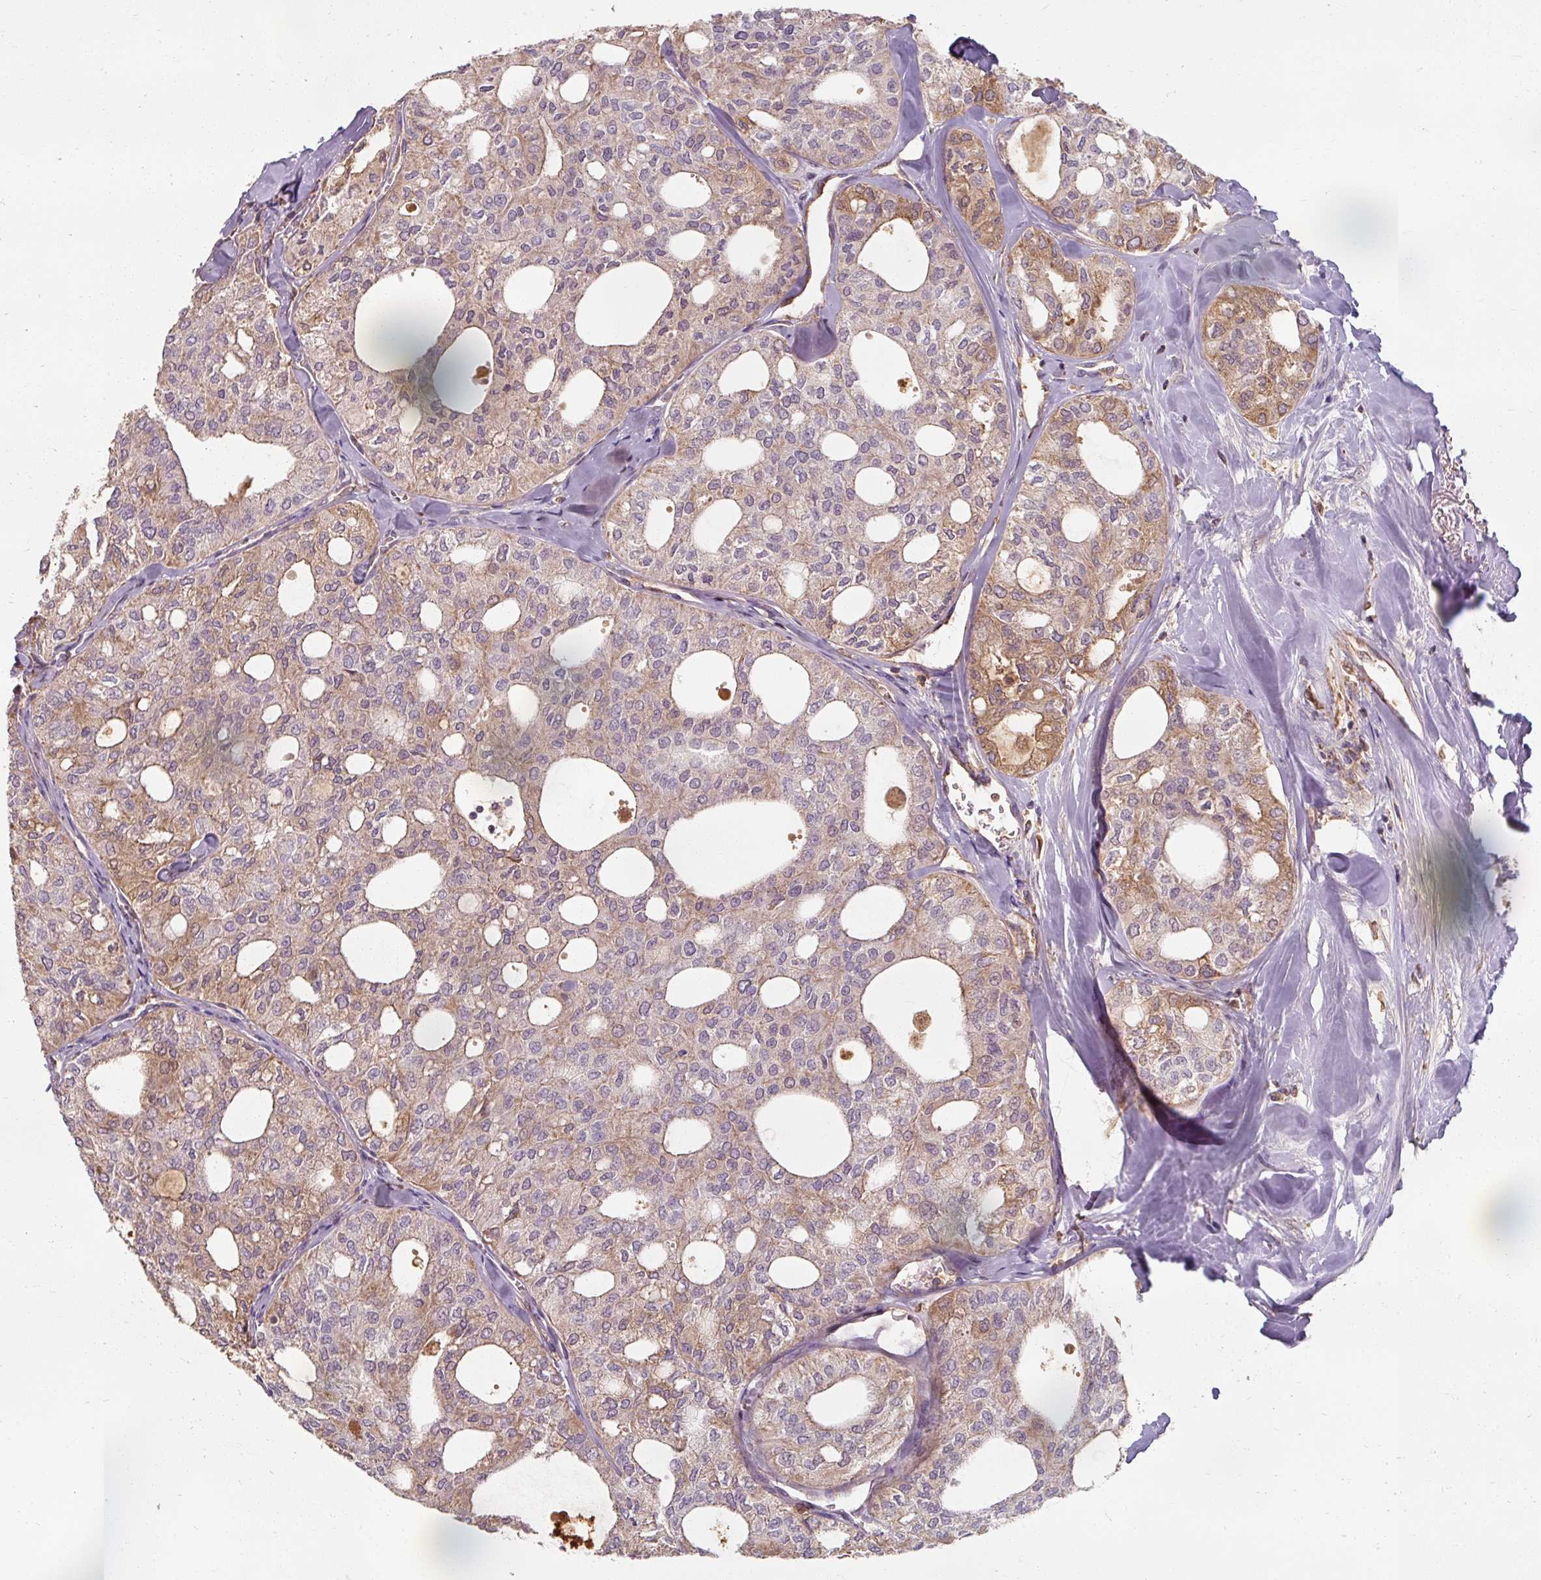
{"staining": {"intensity": "weak", "quantity": "25%-75%", "location": "cytoplasmic/membranous,nuclear"}, "tissue": "thyroid cancer", "cell_type": "Tumor cells", "image_type": "cancer", "snomed": [{"axis": "morphology", "description": "Follicular adenoma carcinoma, NOS"}, {"axis": "topography", "description": "Thyroid gland"}], "caption": "Weak cytoplasmic/membranous and nuclear positivity for a protein is appreciated in about 25%-75% of tumor cells of thyroid follicular adenoma carcinoma using immunohistochemistry (IHC).", "gene": "TSEN54", "patient": {"sex": "male", "age": 75}}